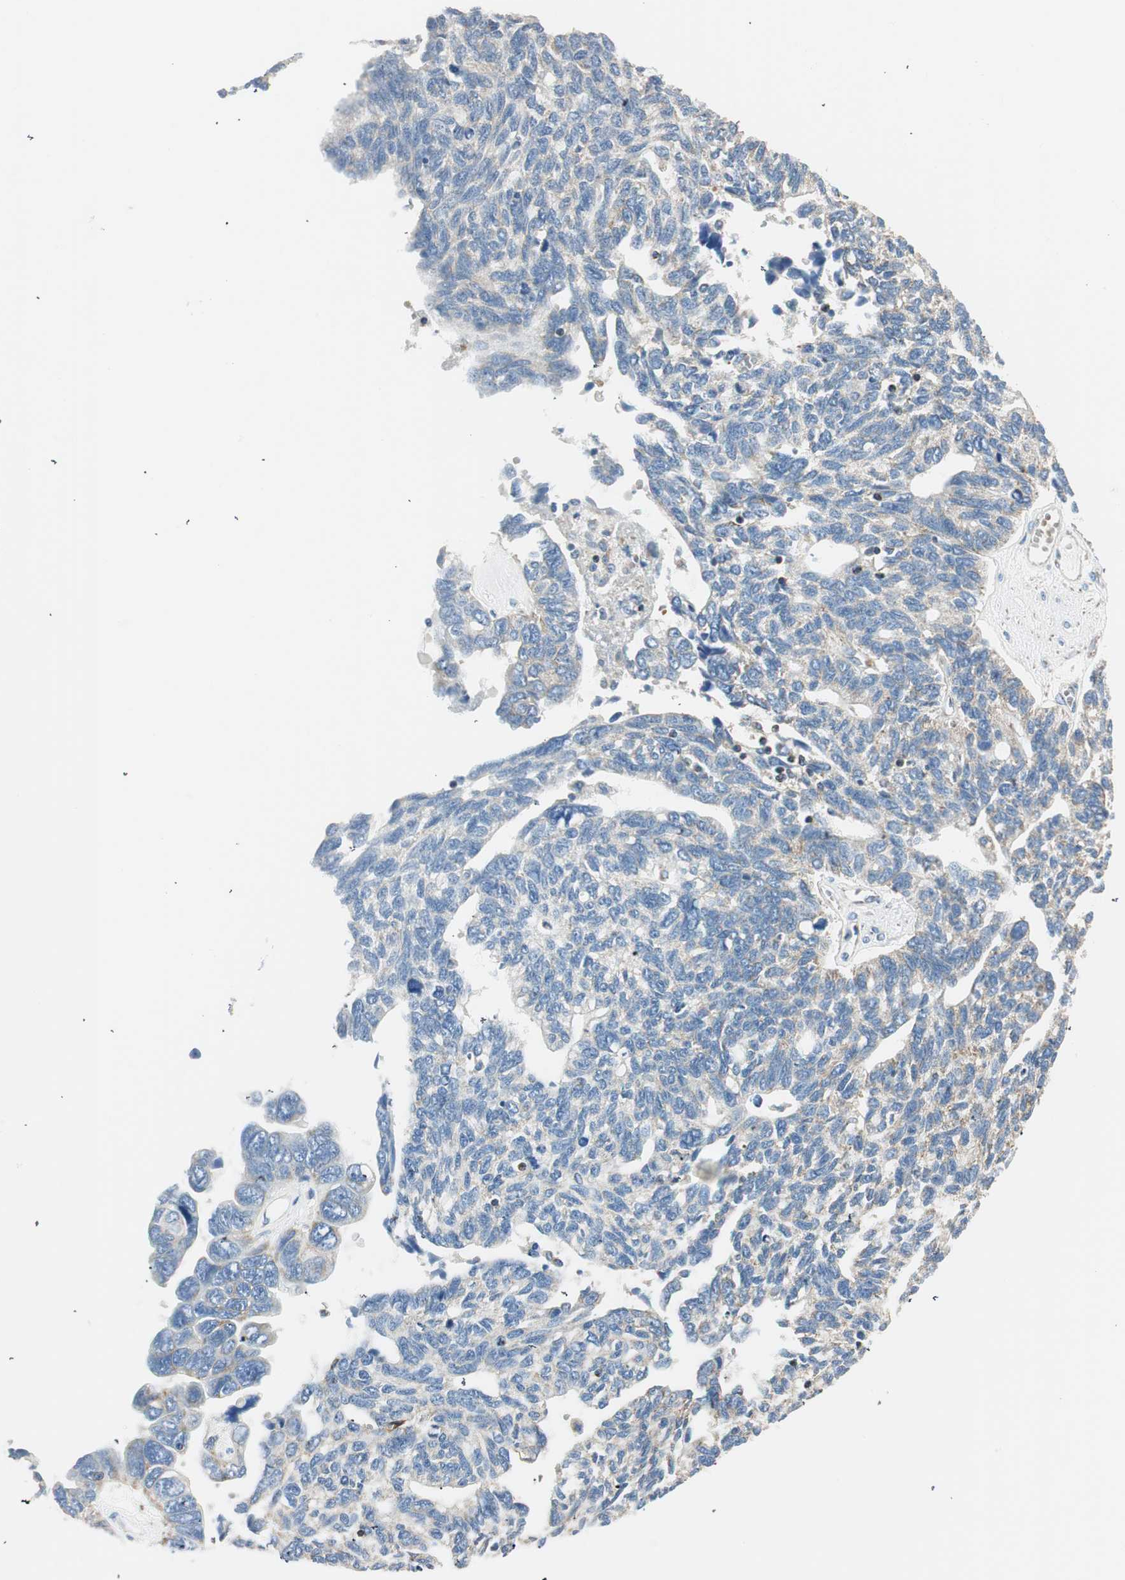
{"staining": {"intensity": "weak", "quantity": "<25%", "location": "cytoplasmic/membranous"}, "tissue": "ovarian cancer", "cell_type": "Tumor cells", "image_type": "cancer", "snomed": [{"axis": "morphology", "description": "Cystadenocarcinoma, serous, NOS"}, {"axis": "topography", "description": "Ovary"}], "caption": "IHC photomicrograph of human ovarian serous cystadenocarcinoma stained for a protein (brown), which displays no staining in tumor cells.", "gene": "RORB", "patient": {"sex": "female", "age": 79}}